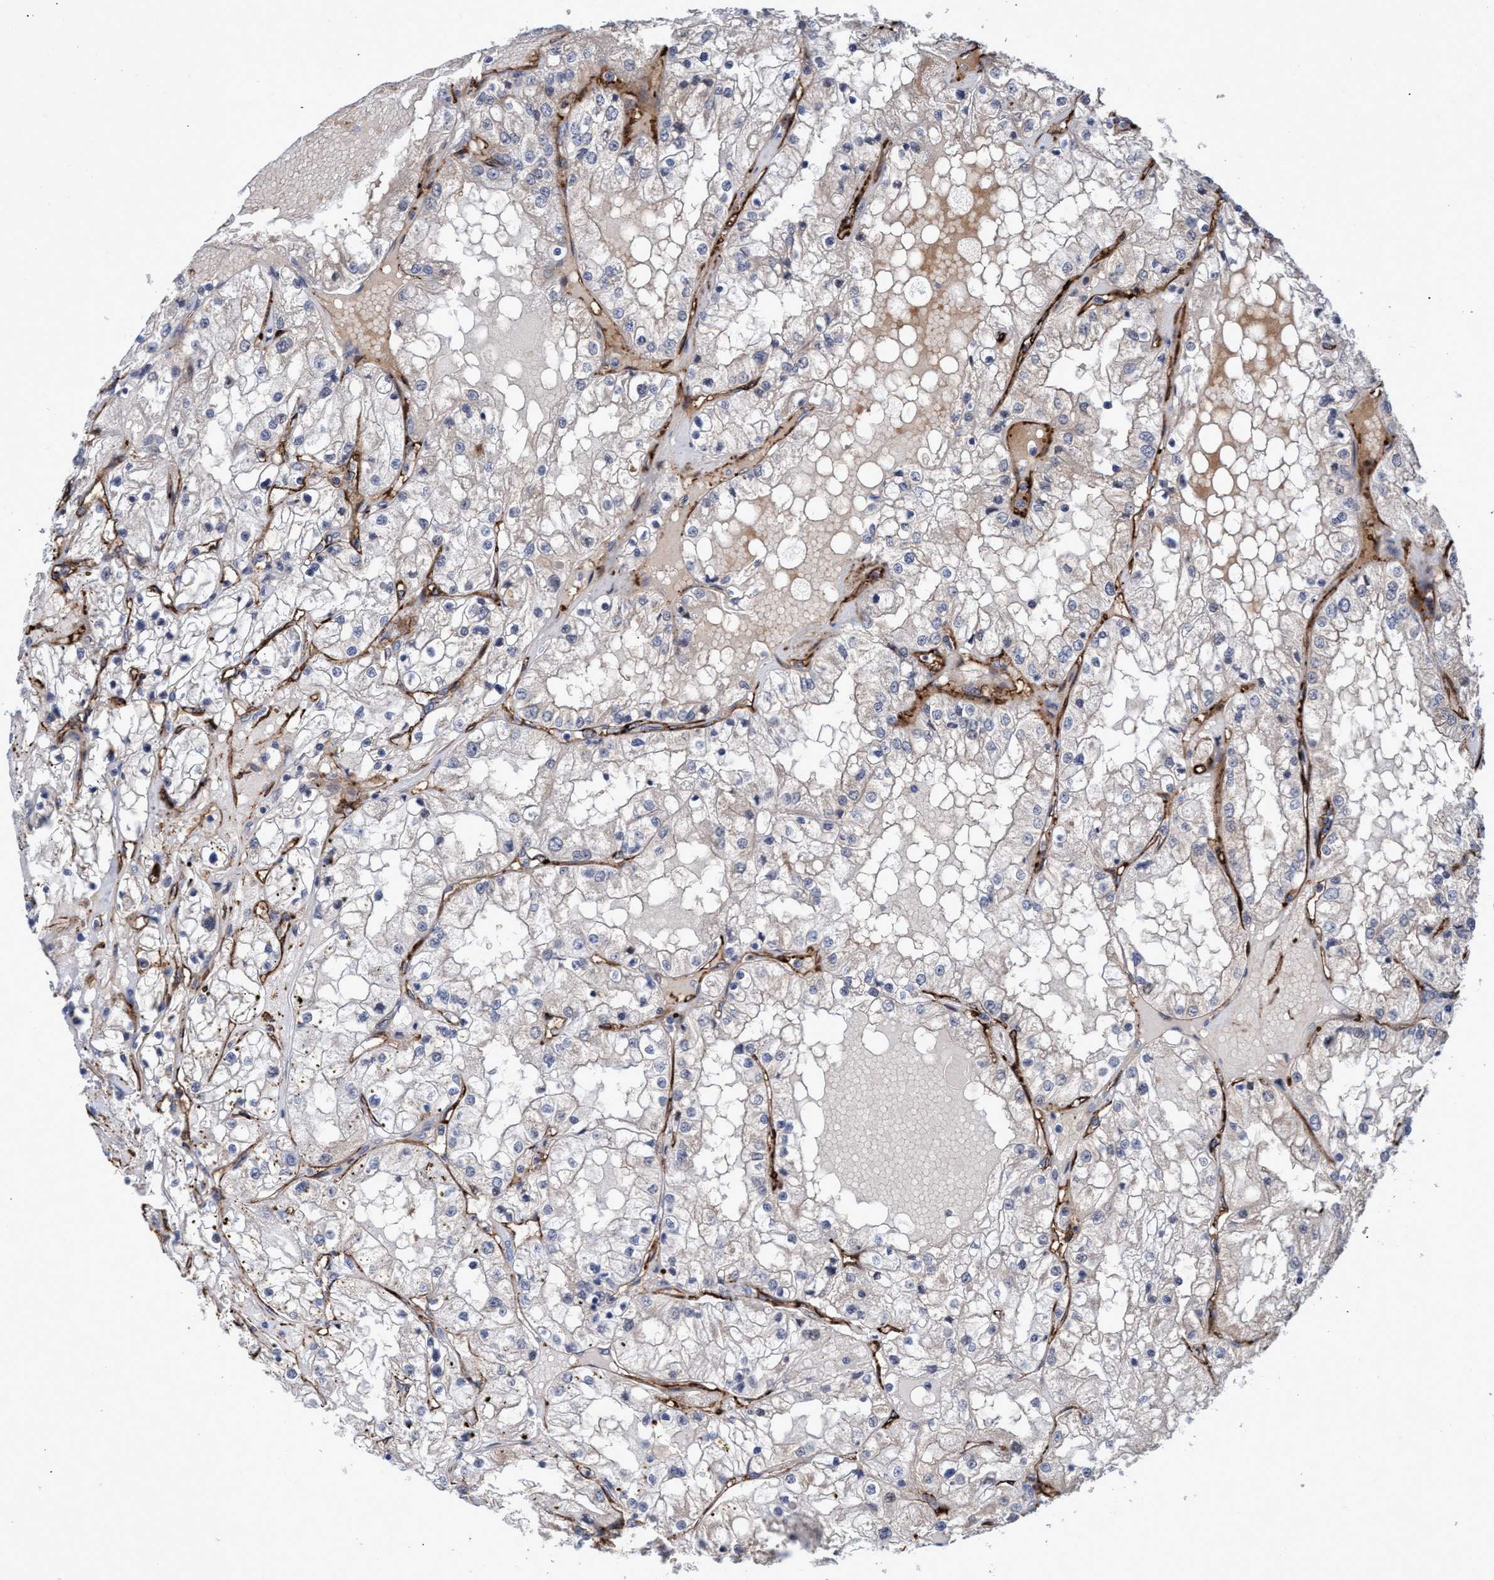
{"staining": {"intensity": "negative", "quantity": "none", "location": "none"}, "tissue": "renal cancer", "cell_type": "Tumor cells", "image_type": "cancer", "snomed": [{"axis": "morphology", "description": "Adenocarcinoma, NOS"}, {"axis": "topography", "description": "Kidney"}], "caption": "IHC of human renal cancer exhibits no staining in tumor cells.", "gene": "ZNF750", "patient": {"sex": "male", "age": 68}}